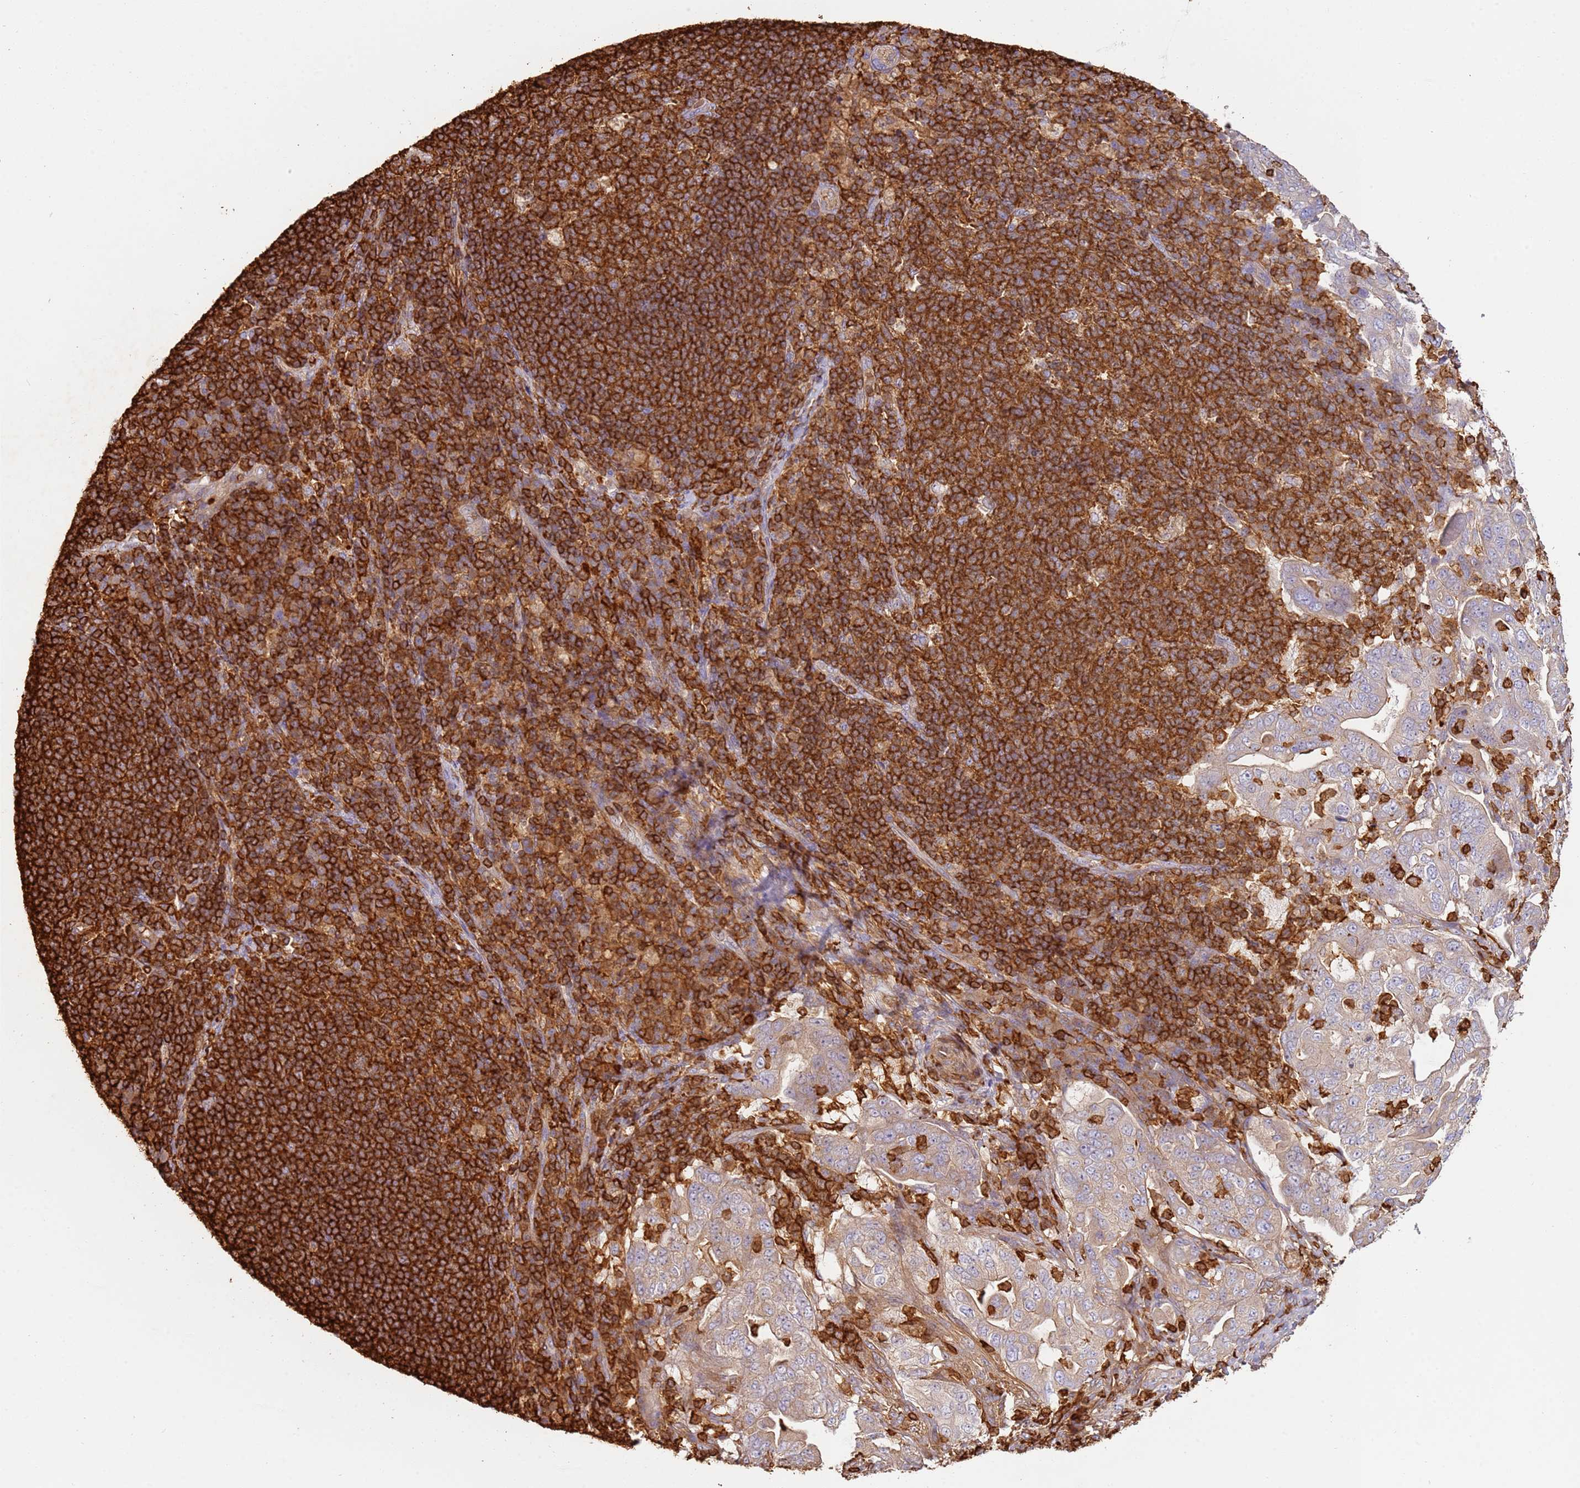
{"staining": {"intensity": "weak", "quantity": "25%-75%", "location": "cytoplasmic/membranous"}, "tissue": "pancreatic cancer", "cell_type": "Tumor cells", "image_type": "cancer", "snomed": [{"axis": "morphology", "description": "Normal tissue, NOS"}, {"axis": "morphology", "description": "Adenocarcinoma, NOS"}, {"axis": "topography", "description": "Lymph node"}, {"axis": "topography", "description": "Pancreas"}], "caption": "Weak cytoplasmic/membranous protein expression is identified in approximately 25%-75% of tumor cells in pancreatic cancer (adenocarcinoma). The protein of interest is shown in brown color, while the nuclei are stained blue.", "gene": "OR6P1", "patient": {"sex": "female", "age": 67}}